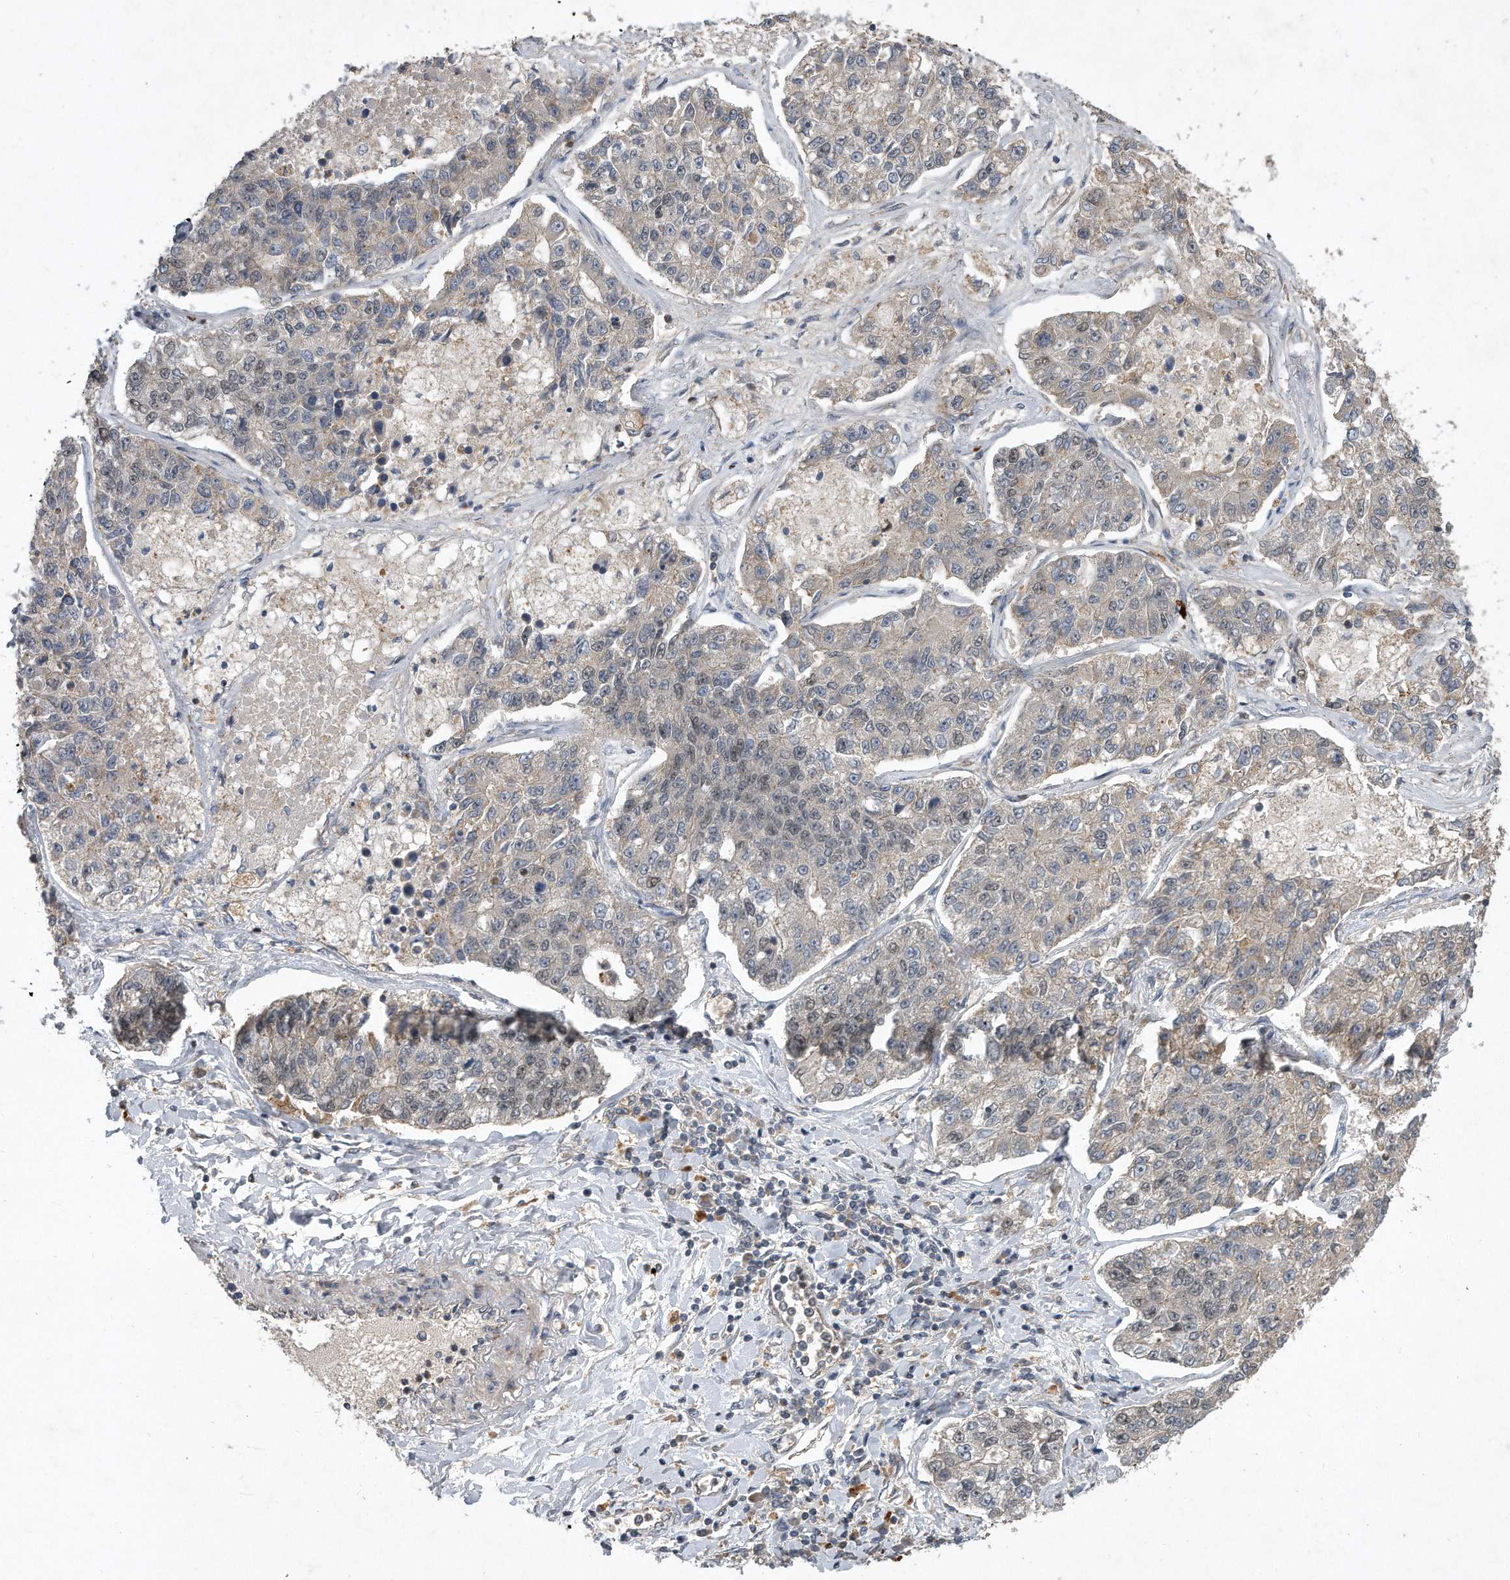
{"staining": {"intensity": "negative", "quantity": "none", "location": "none"}, "tissue": "lung cancer", "cell_type": "Tumor cells", "image_type": "cancer", "snomed": [{"axis": "morphology", "description": "Adenocarcinoma, NOS"}, {"axis": "topography", "description": "Lung"}], "caption": "This is an immunohistochemistry (IHC) histopathology image of human lung cancer (adenocarcinoma). There is no positivity in tumor cells.", "gene": "PGBD2", "patient": {"sex": "male", "age": 49}}